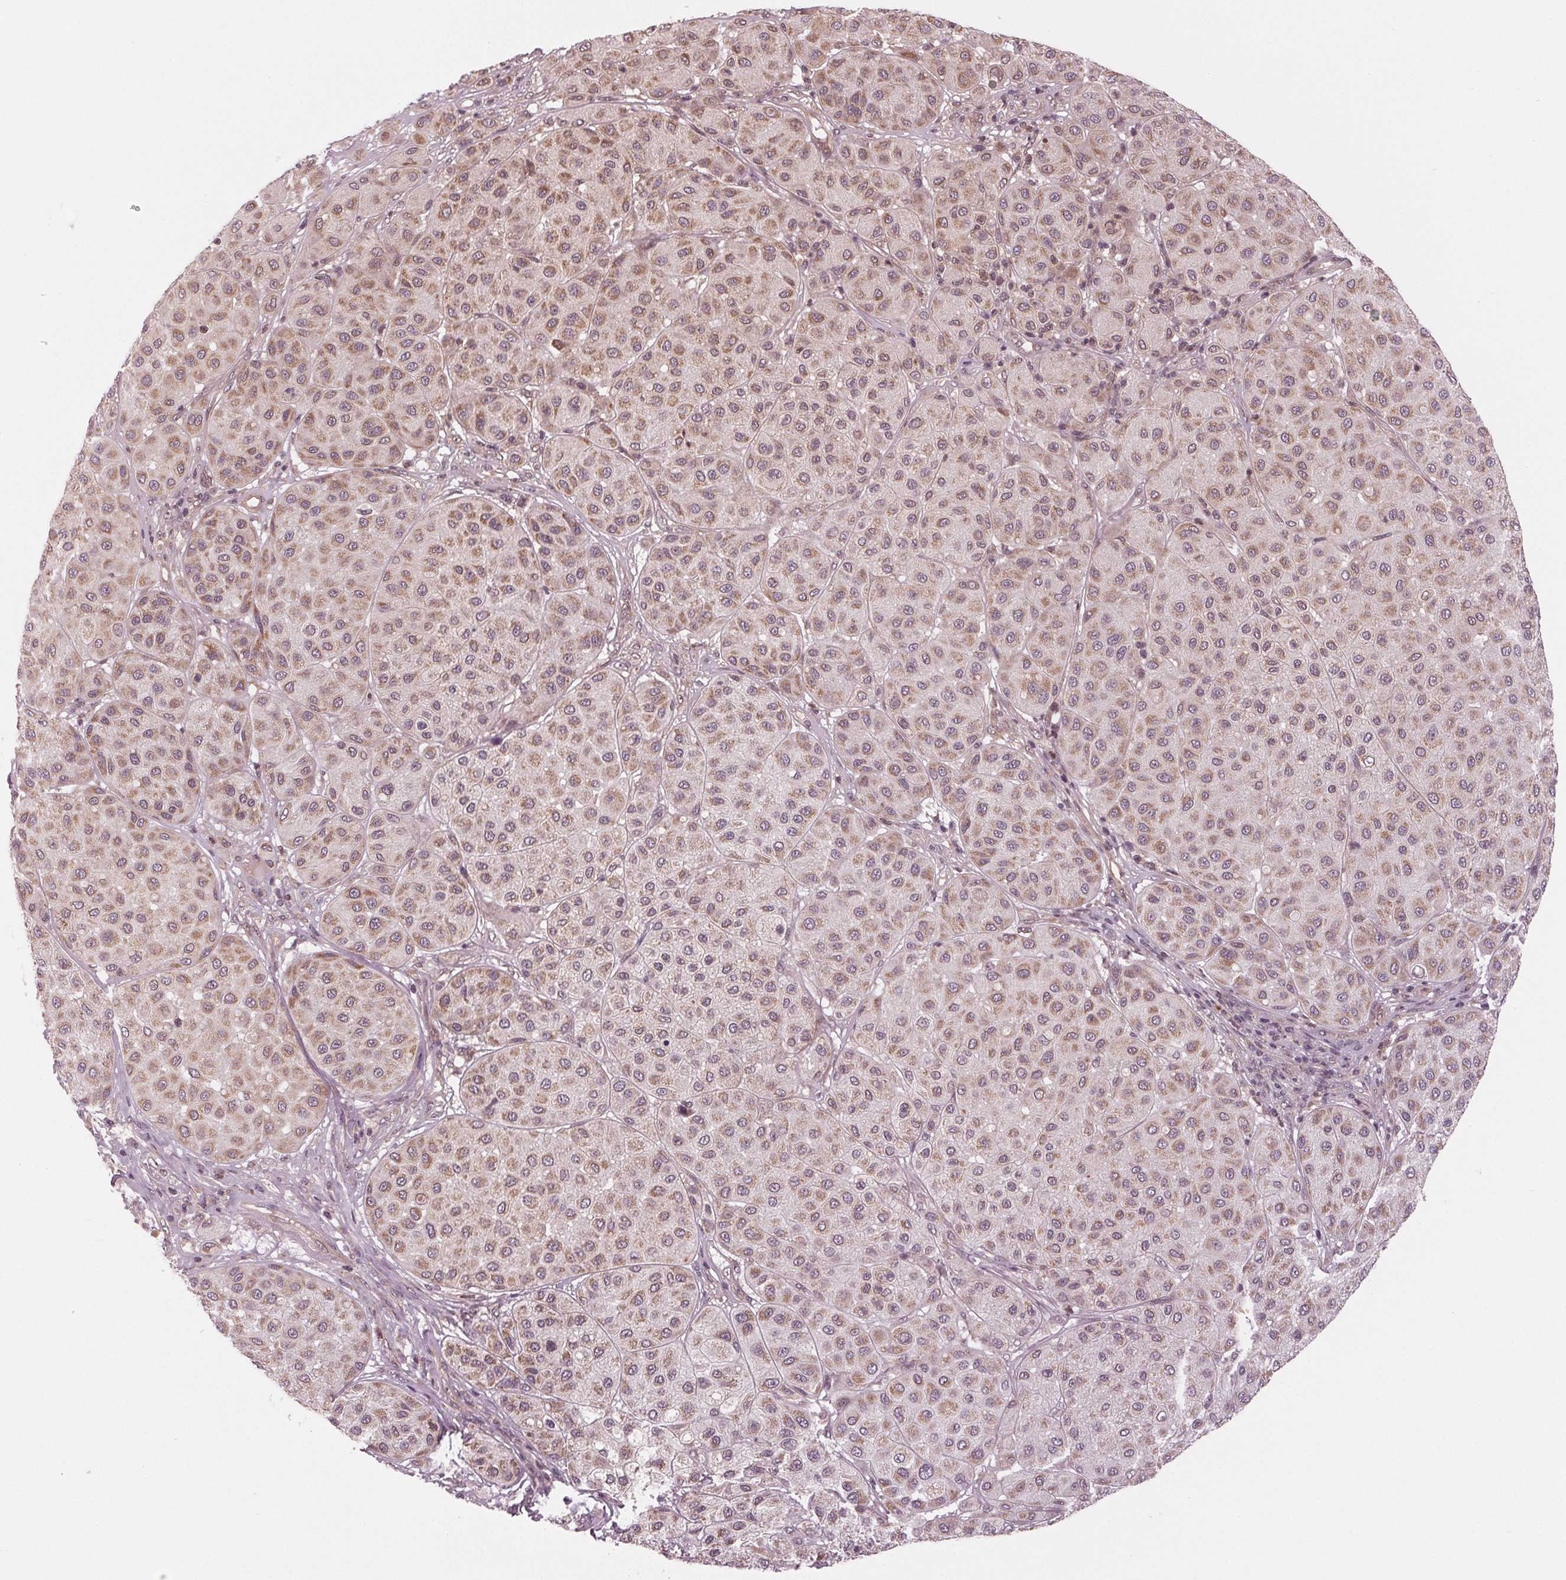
{"staining": {"intensity": "weak", "quantity": ">75%", "location": "cytoplasmic/membranous"}, "tissue": "melanoma", "cell_type": "Tumor cells", "image_type": "cancer", "snomed": [{"axis": "morphology", "description": "Malignant melanoma, Metastatic site"}, {"axis": "topography", "description": "Smooth muscle"}], "caption": "An IHC micrograph of tumor tissue is shown. Protein staining in brown labels weak cytoplasmic/membranous positivity in malignant melanoma (metastatic site) within tumor cells.", "gene": "STAT3", "patient": {"sex": "male", "age": 41}}